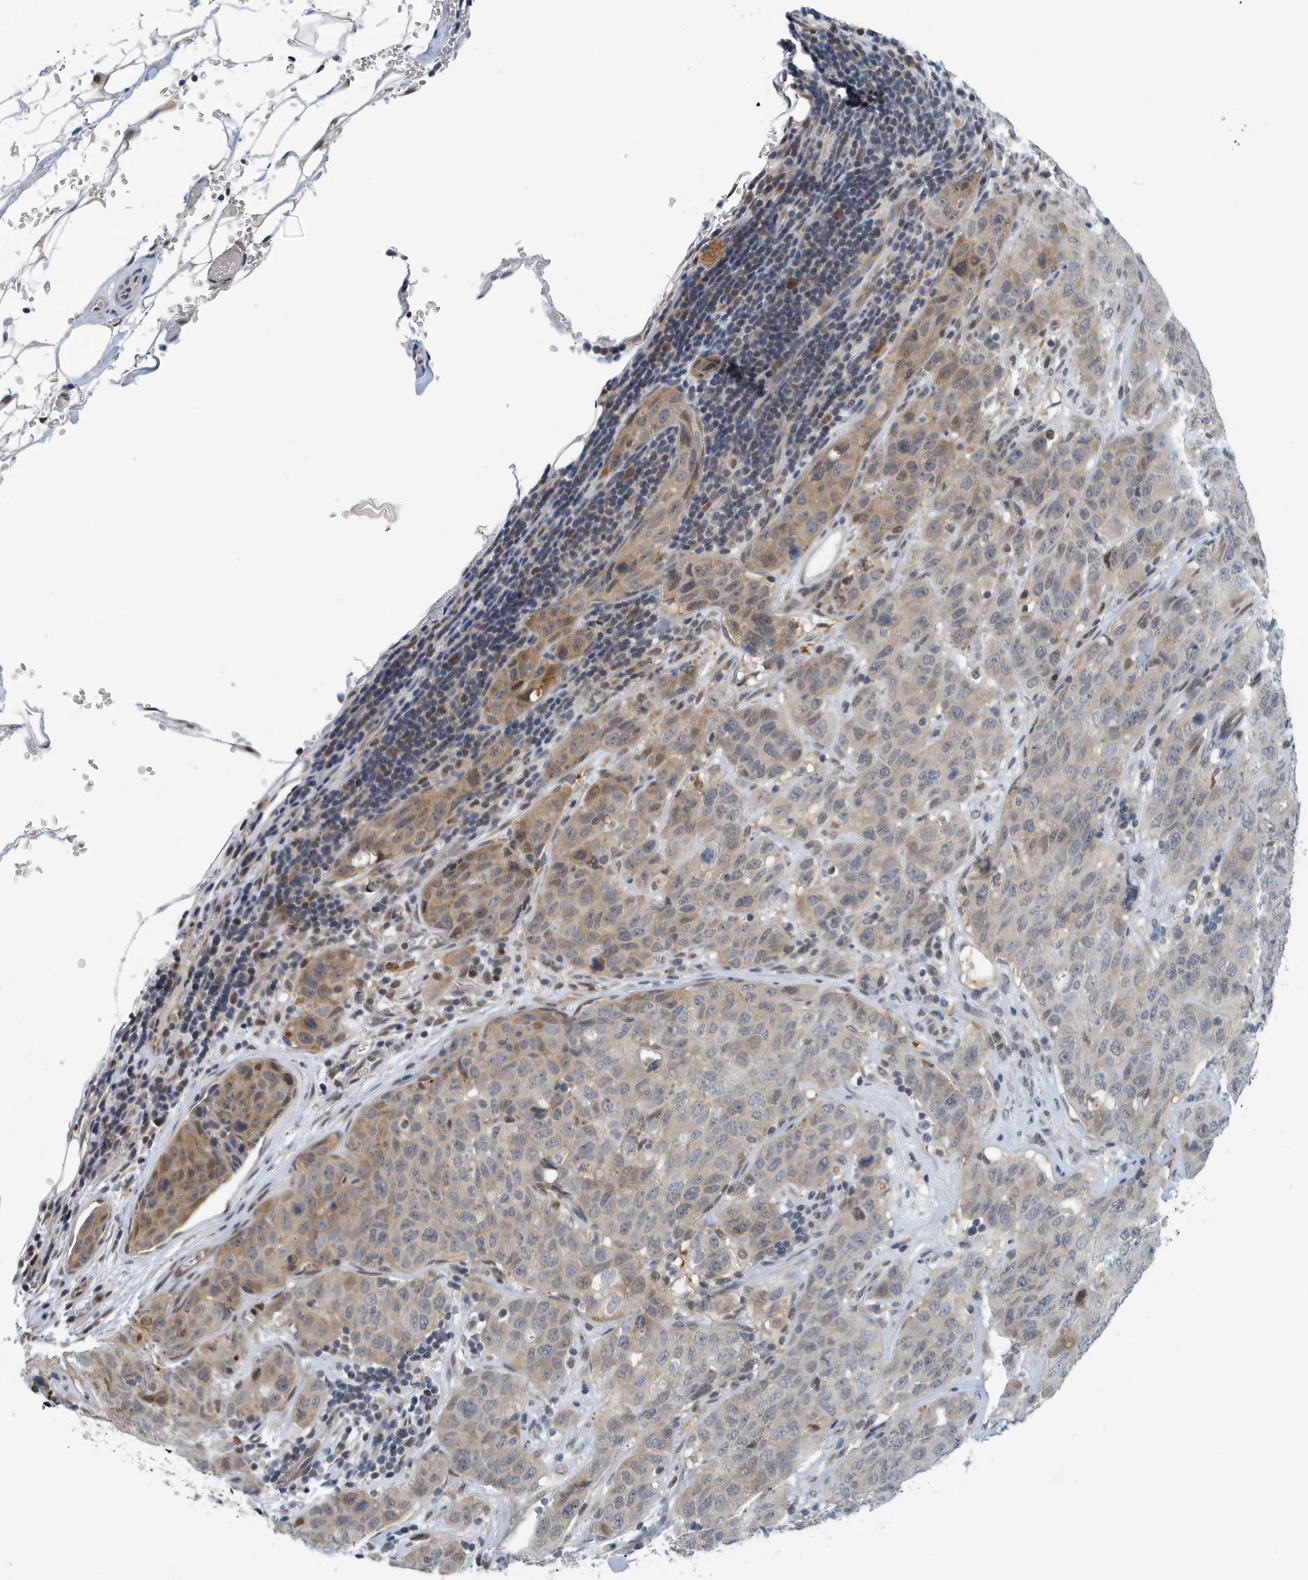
{"staining": {"intensity": "moderate", "quantity": "<25%", "location": "cytoplasmic/membranous,nuclear"}, "tissue": "stomach cancer", "cell_type": "Tumor cells", "image_type": "cancer", "snomed": [{"axis": "morphology", "description": "Normal tissue, NOS"}, {"axis": "morphology", "description": "Adenocarcinoma, NOS"}, {"axis": "topography", "description": "Lymph node"}, {"axis": "topography", "description": "Stomach"}], "caption": "The image demonstrates immunohistochemical staining of stomach cancer. There is moderate cytoplasmic/membranous and nuclear positivity is appreciated in about <25% of tumor cells.", "gene": "KIF15", "patient": {"sex": "male", "age": 48}}